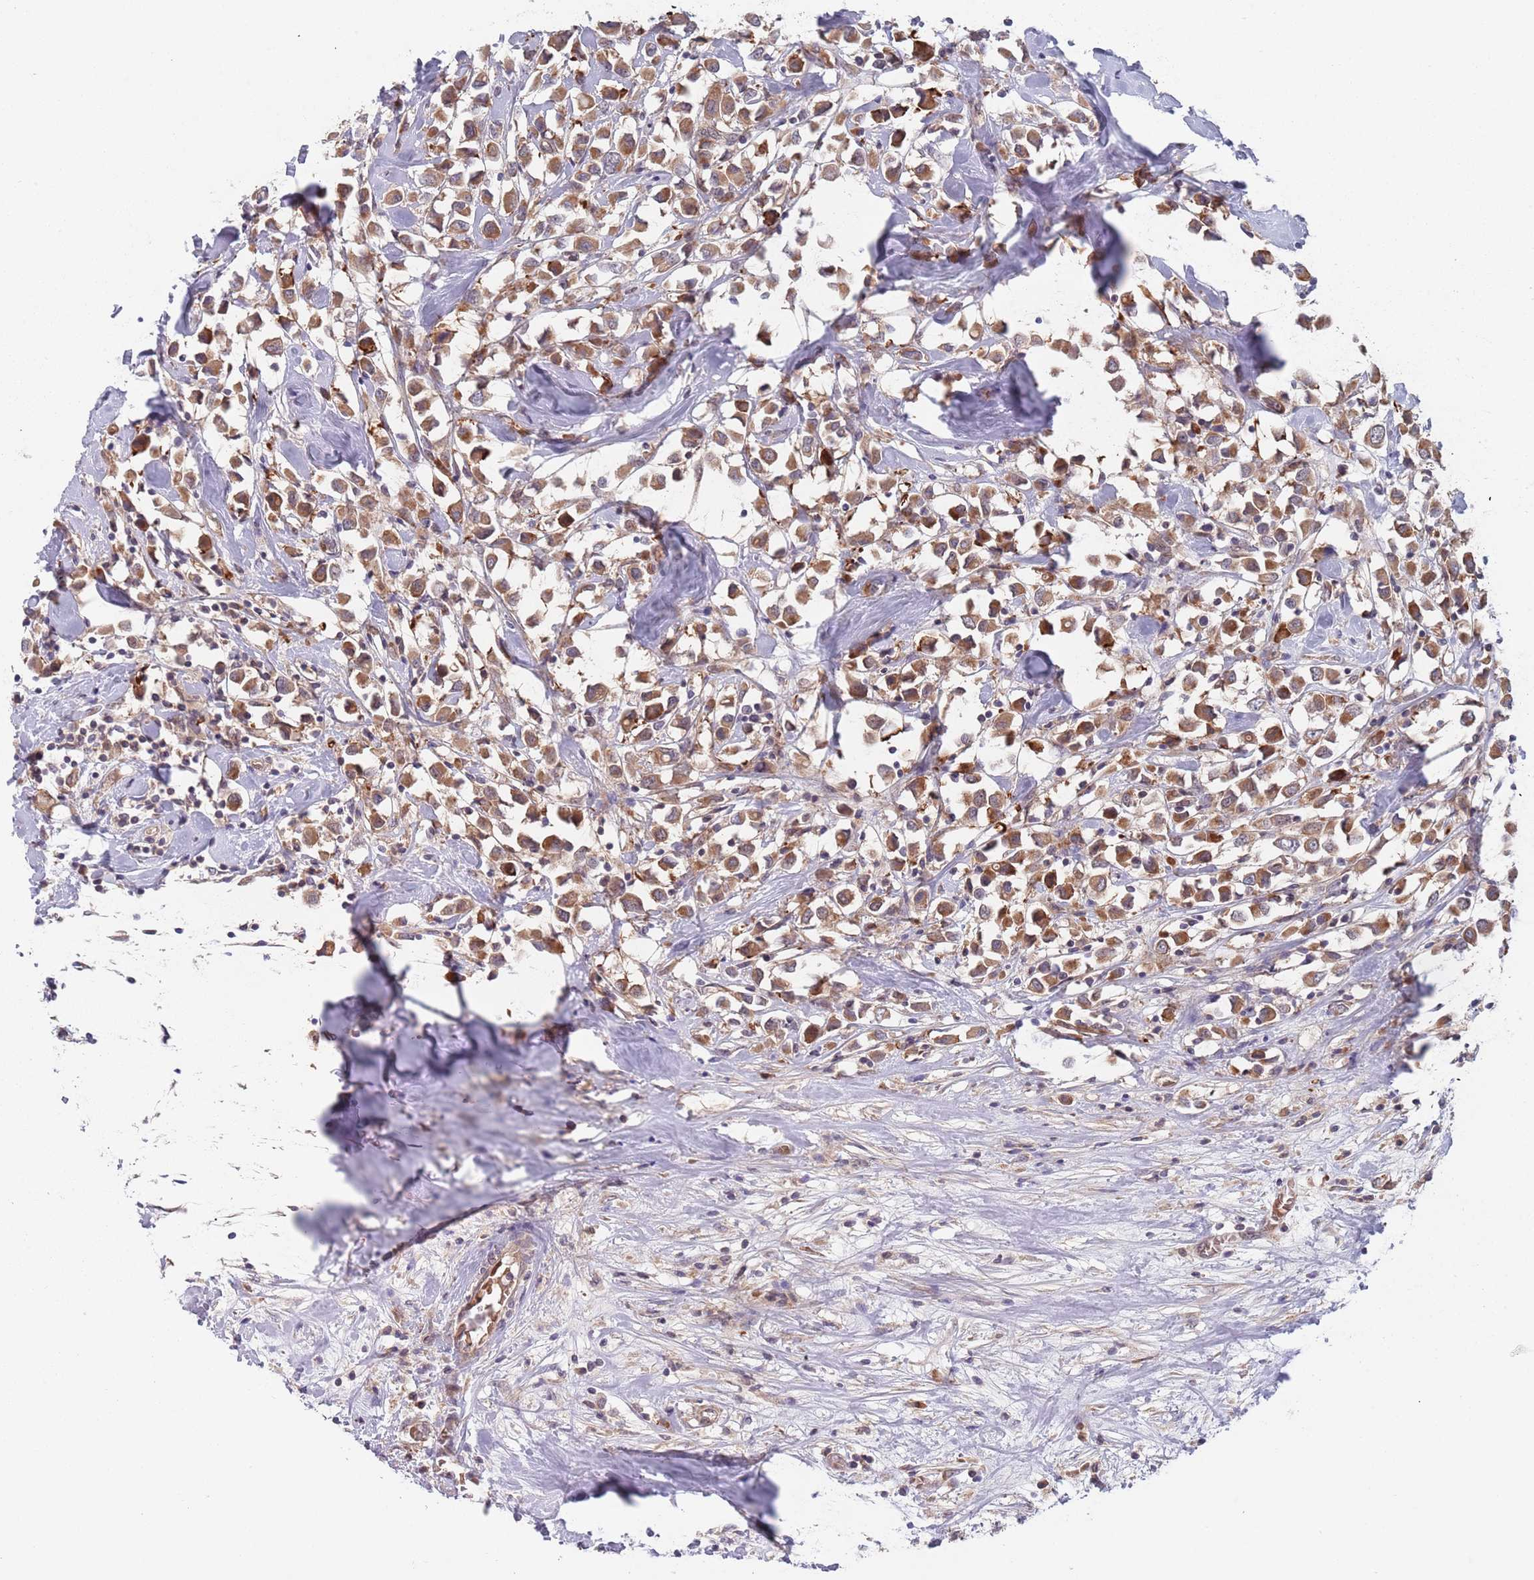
{"staining": {"intensity": "moderate", "quantity": ">75%", "location": "cytoplasmic/membranous"}, "tissue": "breast cancer", "cell_type": "Tumor cells", "image_type": "cancer", "snomed": [{"axis": "morphology", "description": "Duct carcinoma"}, {"axis": "topography", "description": "Breast"}], "caption": "DAB immunohistochemical staining of intraductal carcinoma (breast) exhibits moderate cytoplasmic/membranous protein staining in approximately >75% of tumor cells.", "gene": "ZNF140", "patient": {"sex": "female", "age": 61}}